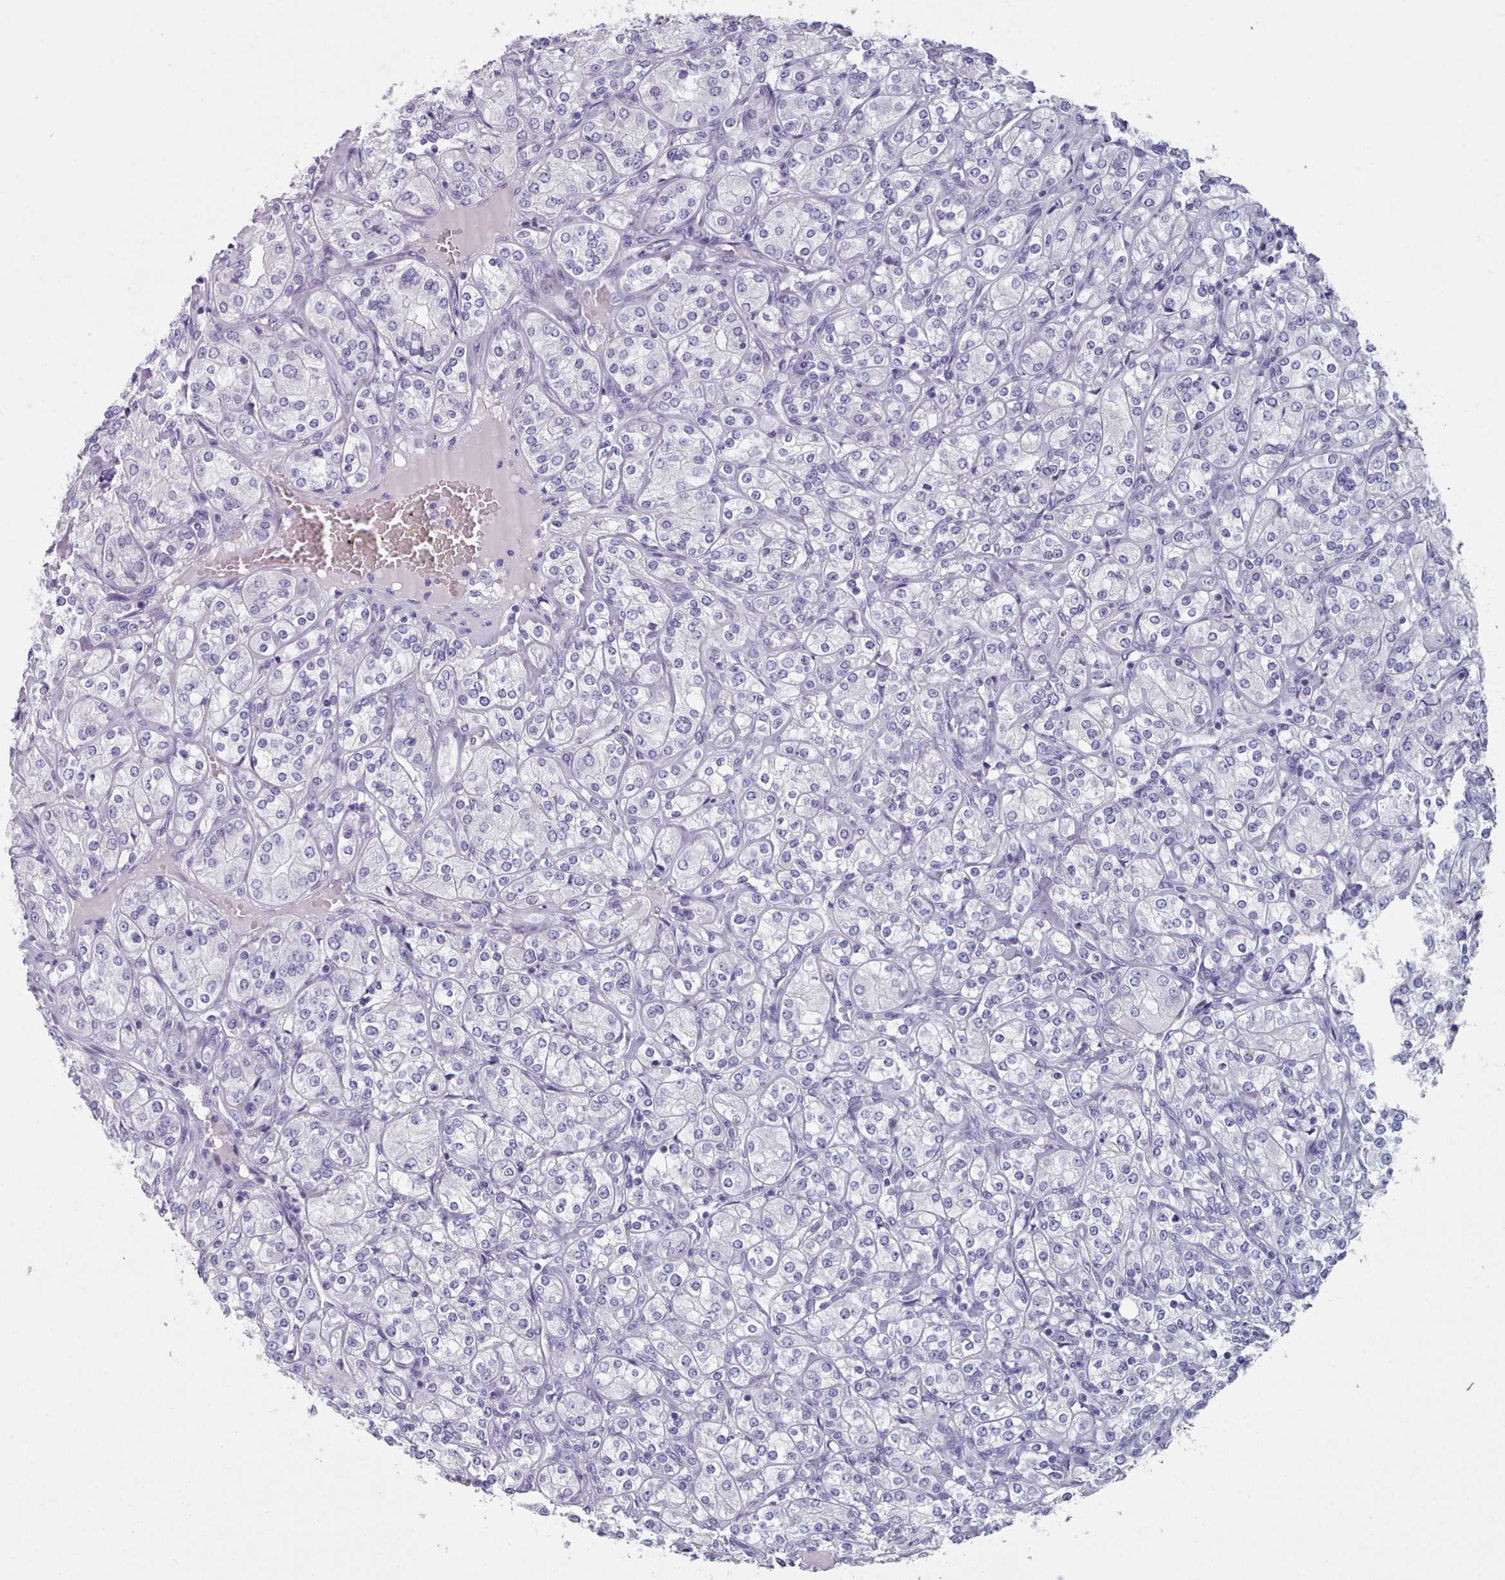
{"staining": {"intensity": "negative", "quantity": "none", "location": "none"}, "tissue": "renal cancer", "cell_type": "Tumor cells", "image_type": "cancer", "snomed": [{"axis": "morphology", "description": "Adenocarcinoma, NOS"}, {"axis": "topography", "description": "Kidney"}], "caption": "Human renal cancer (adenocarcinoma) stained for a protein using IHC exhibits no positivity in tumor cells.", "gene": "HAO1", "patient": {"sex": "male", "age": 77}}